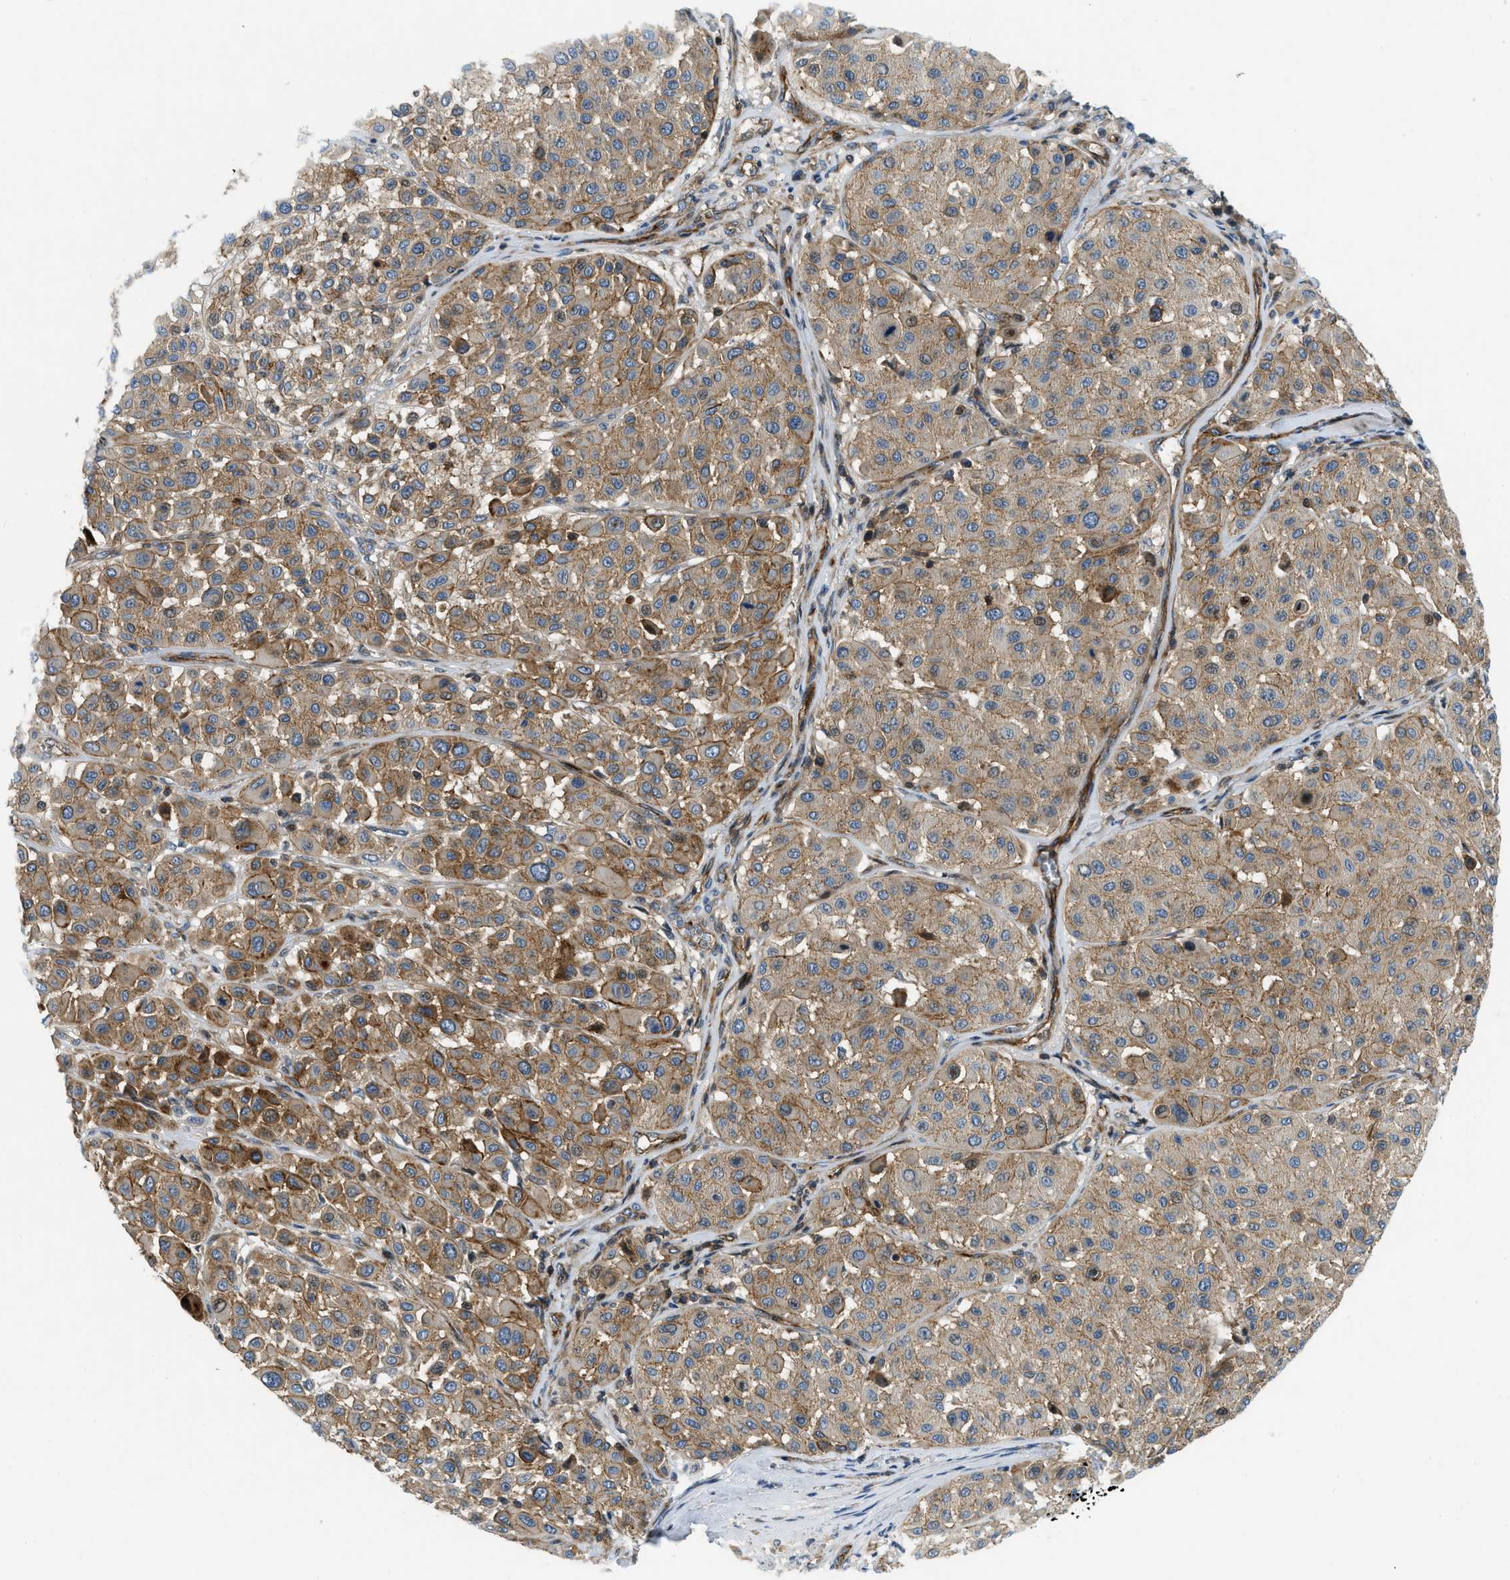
{"staining": {"intensity": "moderate", "quantity": ">75%", "location": "cytoplasmic/membranous"}, "tissue": "melanoma", "cell_type": "Tumor cells", "image_type": "cancer", "snomed": [{"axis": "morphology", "description": "Malignant melanoma, Metastatic site"}, {"axis": "topography", "description": "Soft tissue"}], "caption": "Human melanoma stained with a protein marker demonstrates moderate staining in tumor cells.", "gene": "NYNRIN", "patient": {"sex": "male", "age": 41}}